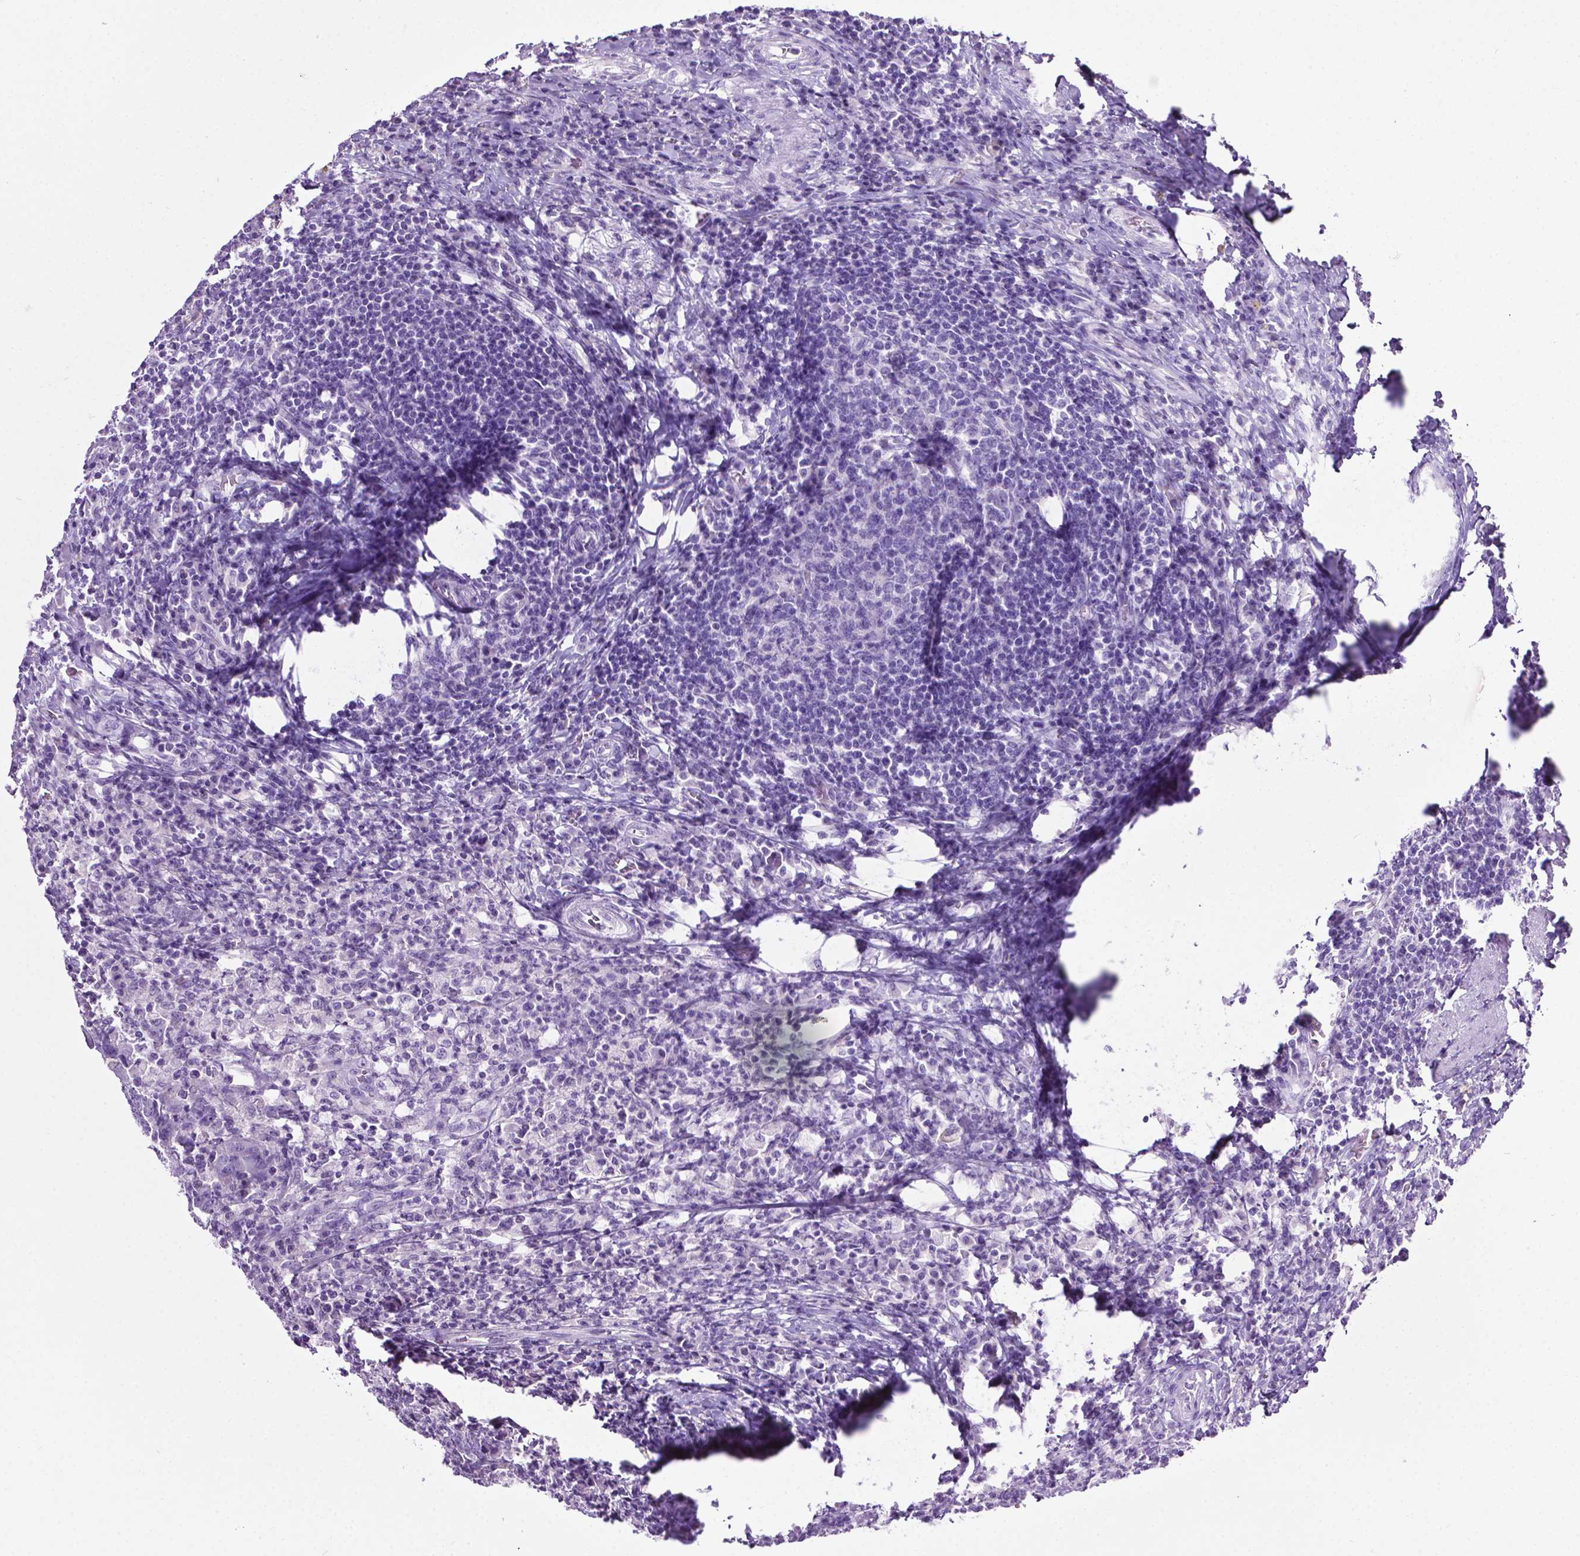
{"staining": {"intensity": "negative", "quantity": "none", "location": "none"}, "tissue": "colorectal cancer", "cell_type": "Tumor cells", "image_type": "cancer", "snomed": [{"axis": "morphology", "description": "Adenocarcinoma, NOS"}, {"axis": "topography", "description": "Colon"}], "caption": "IHC photomicrograph of human colorectal adenocarcinoma stained for a protein (brown), which displays no expression in tumor cells.", "gene": "LELP1", "patient": {"sex": "male", "age": 67}}